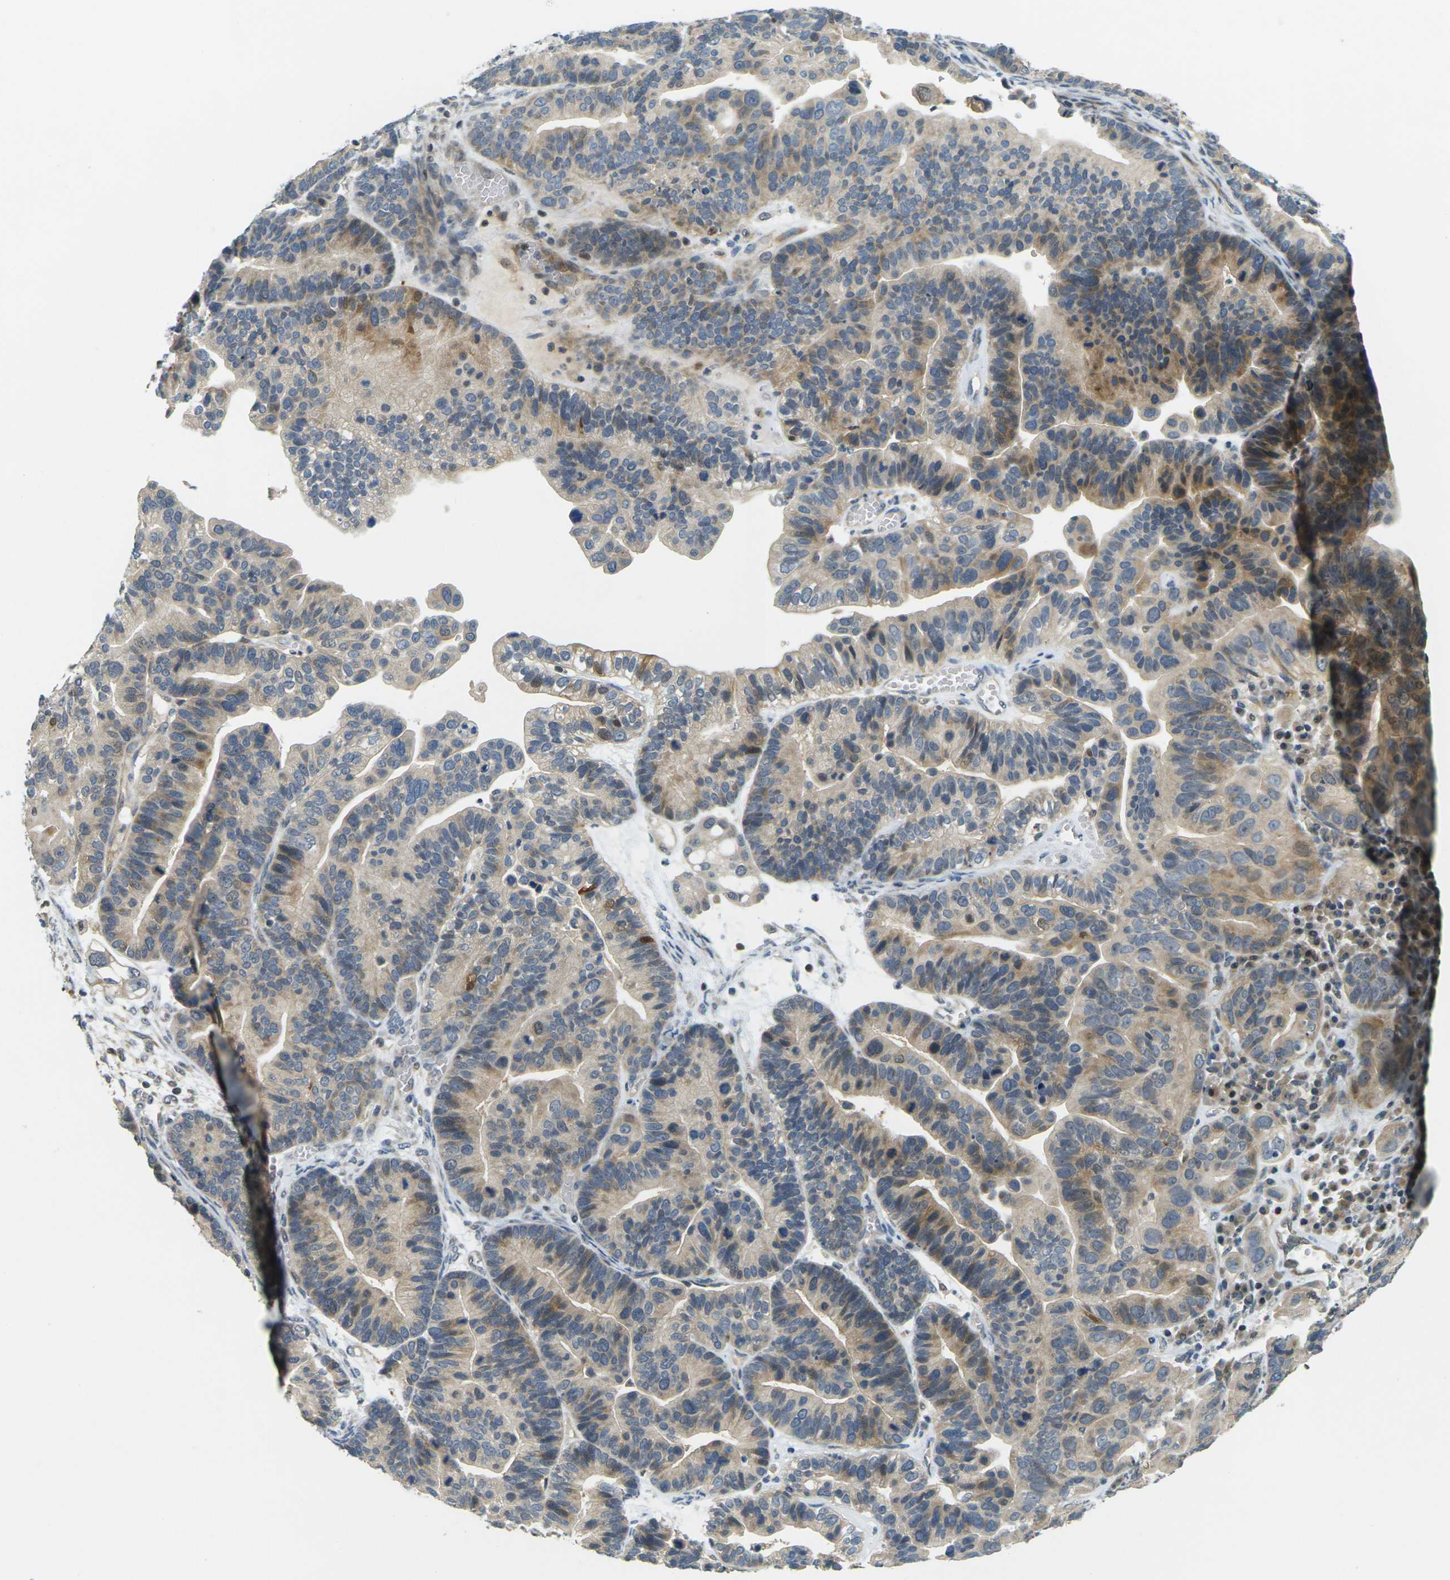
{"staining": {"intensity": "weak", "quantity": ">75%", "location": "cytoplasmic/membranous"}, "tissue": "ovarian cancer", "cell_type": "Tumor cells", "image_type": "cancer", "snomed": [{"axis": "morphology", "description": "Cystadenocarcinoma, serous, NOS"}, {"axis": "topography", "description": "Ovary"}], "caption": "Brown immunohistochemical staining in human ovarian cancer reveals weak cytoplasmic/membranous staining in about >75% of tumor cells. (DAB IHC, brown staining for protein, blue staining for nuclei).", "gene": "KLHL8", "patient": {"sex": "female", "age": 56}}